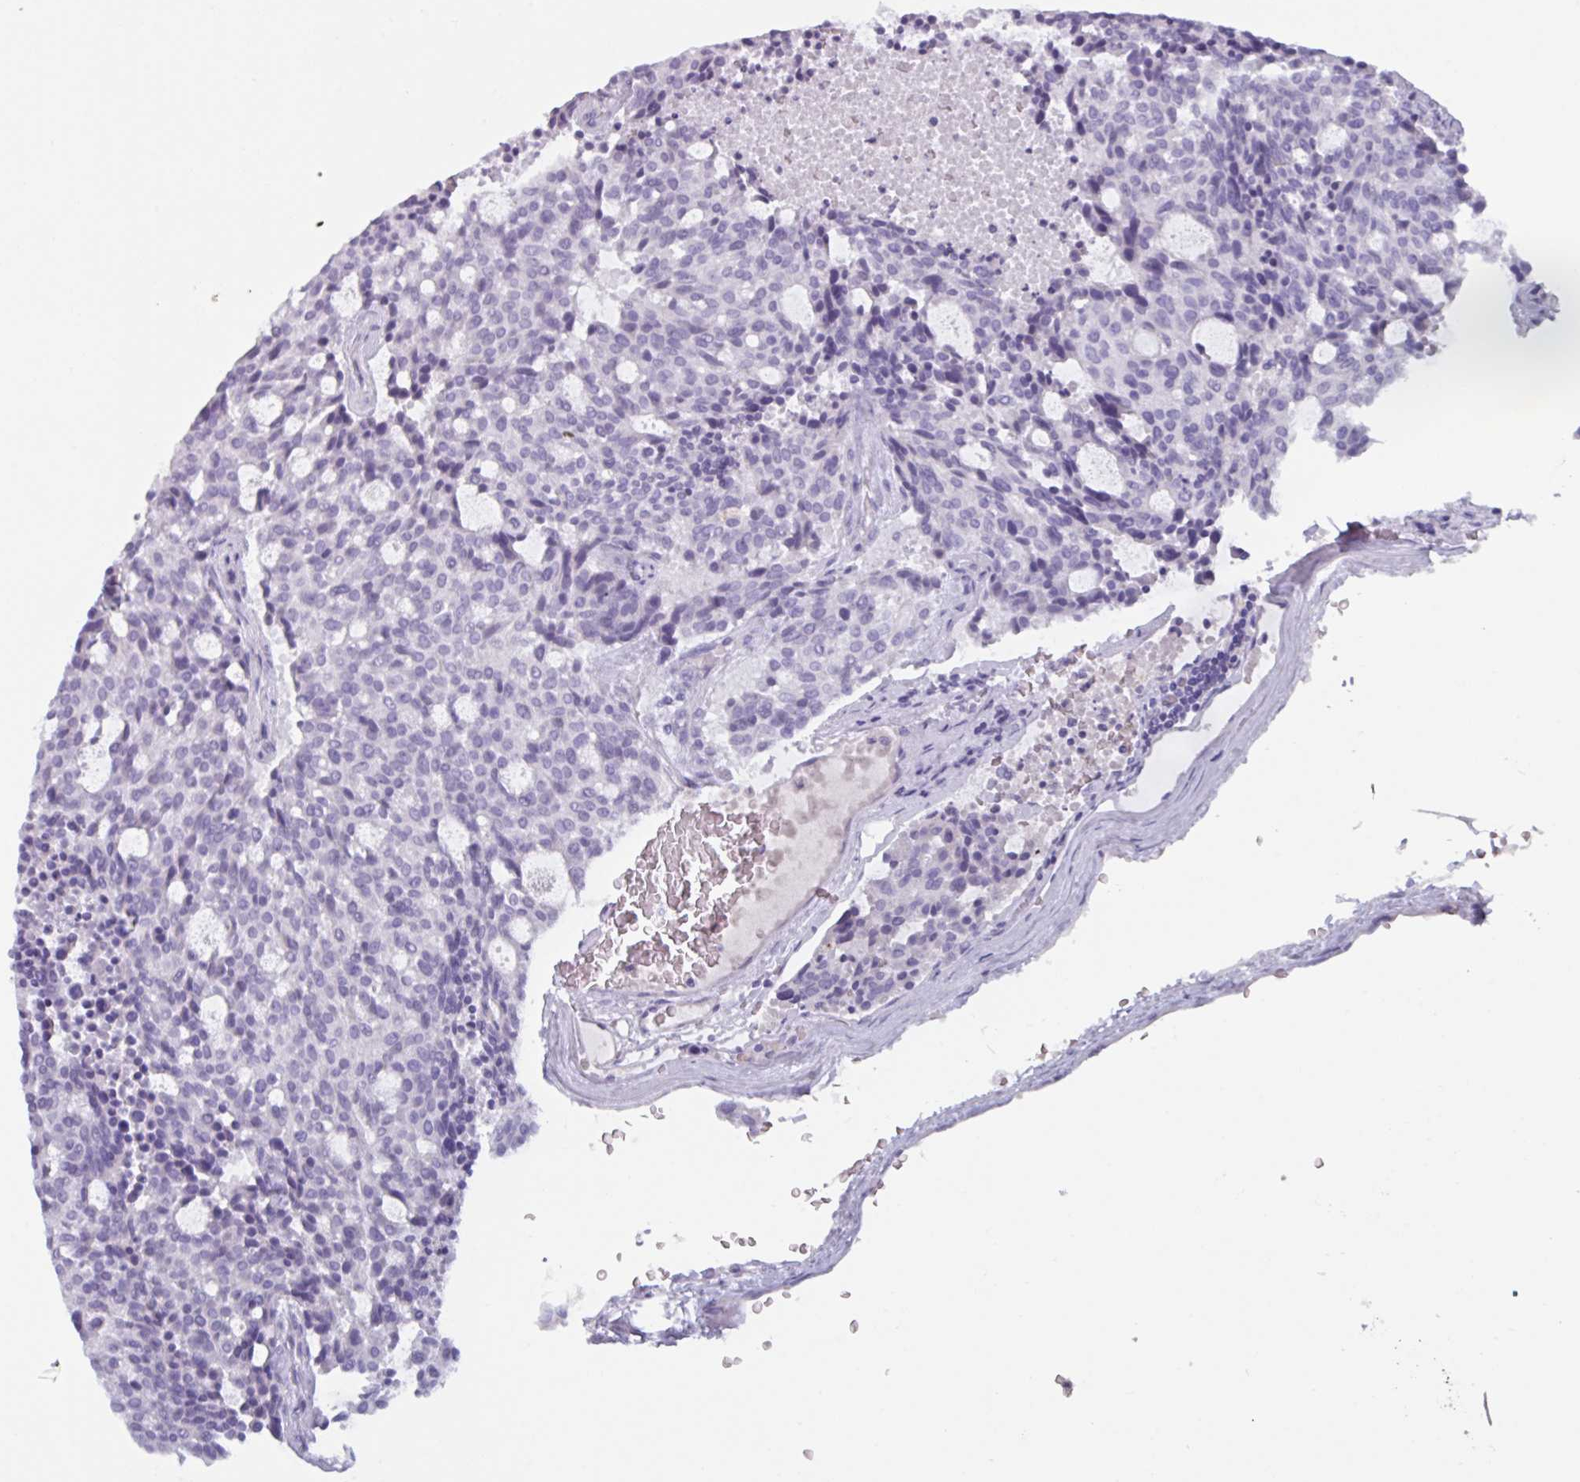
{"staining": {"intensity": "negative", "quantity": "none", "location": "none"}, "tissue": "carcinoid", "cell_type": "Tumor cells", "image_type": "cancer", "snomed": [{"axis": "morphology", "description": "Carcinoid, malignant, NOS"}, {"axis": "topography", "description": "Pancreas"}], "caption": "IHC image of neoplastic tissue: carcinoid stained with DAB shows no significant protein expression in tumor cells.", "gene": "OR2T10", "patient": {"sex": "female", "age": 54}}